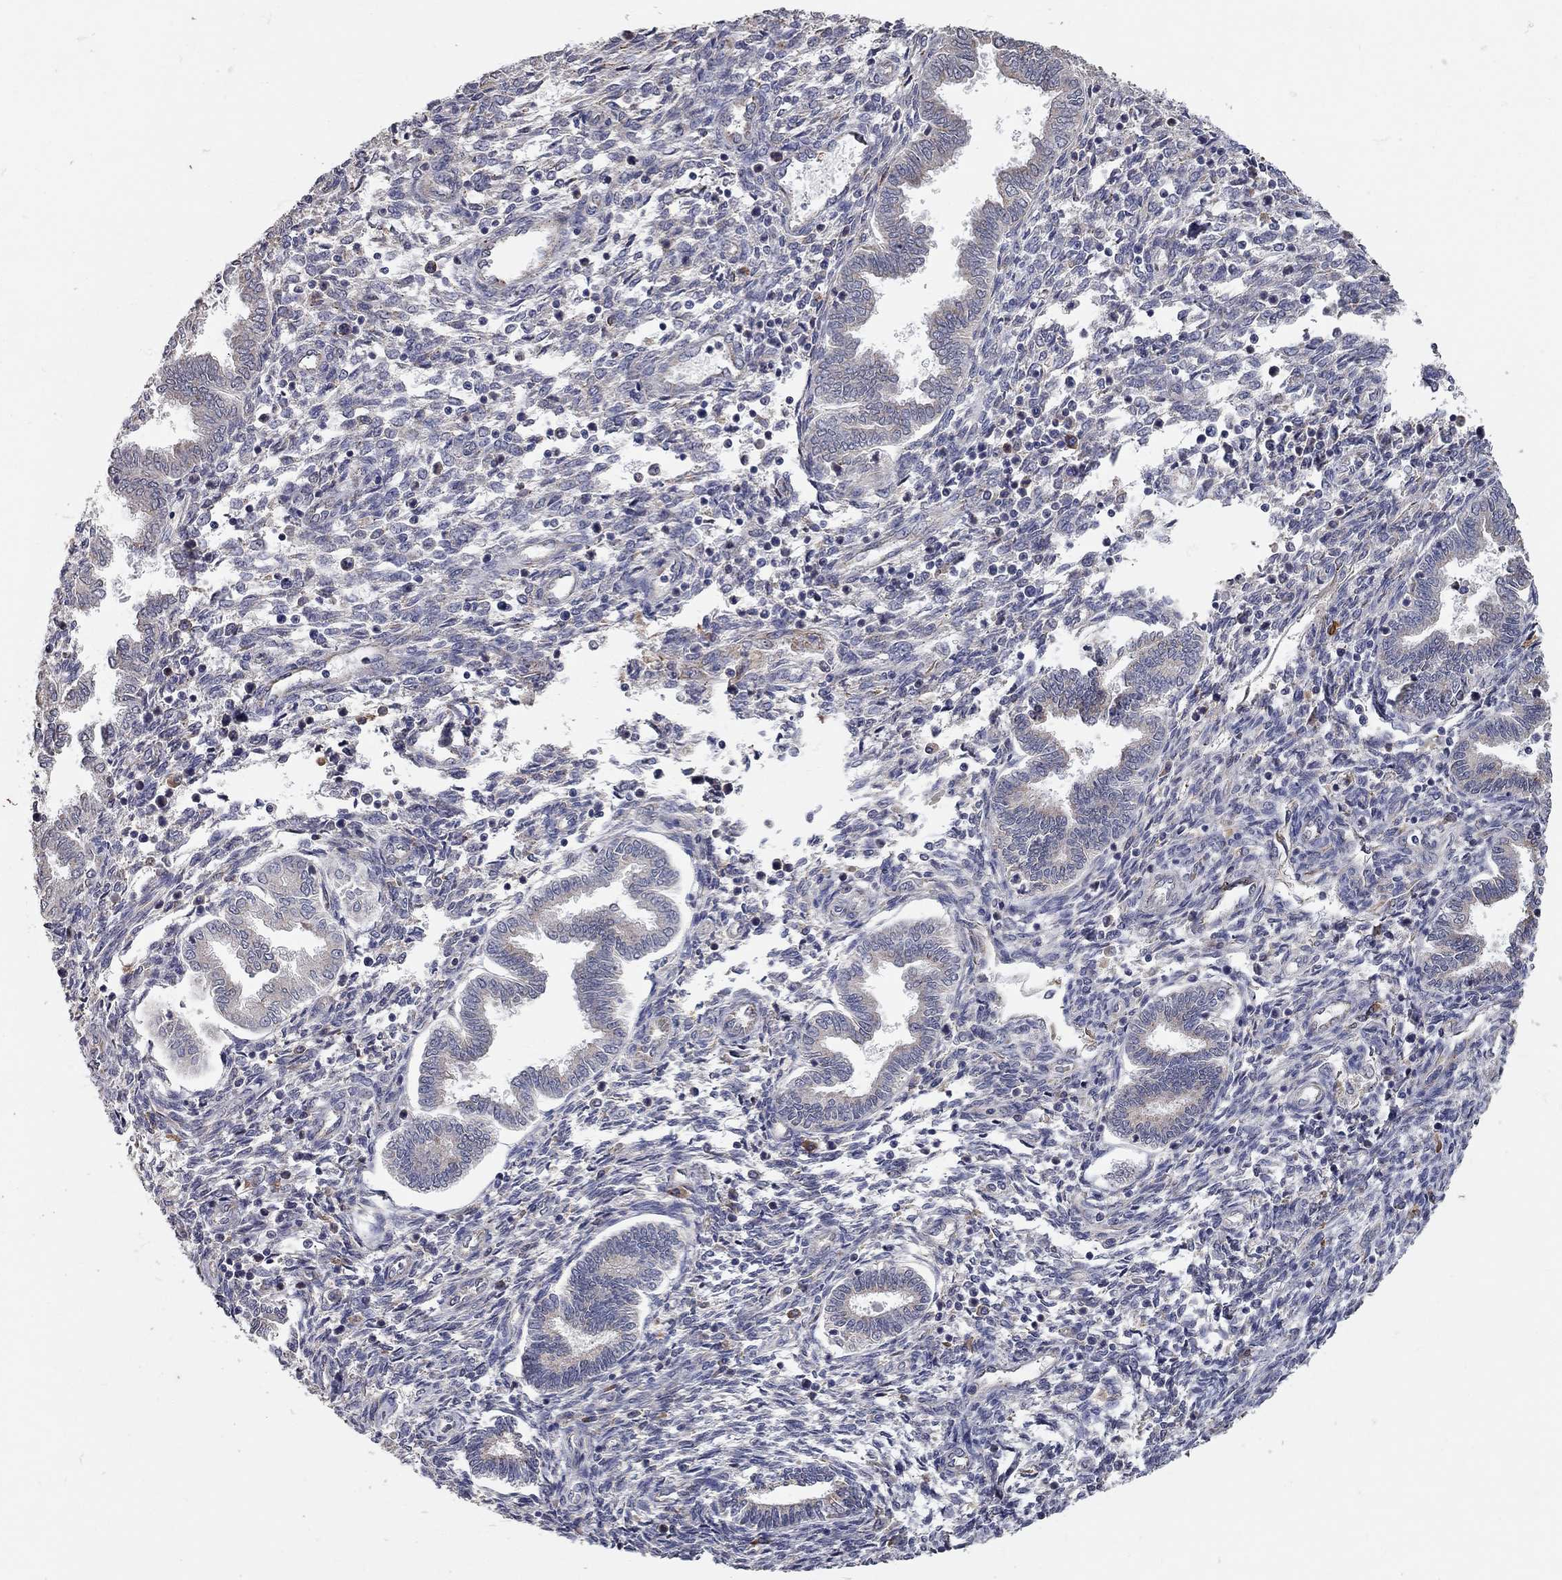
{"staining": {"intensity": "negative", "quantity": "none", "location": "none"}, "tissue": "endometrium", "cell_type": "Cells in endometrial stroma", "image_type": "normal", "snomed": [{"axis": "morphology", "description": "Normal tissue, NOS"}, {"axis": "topography", "description": "Endometrium"}], "caption": "Immunohistochemistry (IHC) micrograph of unremarkable endometrium stained for a protein (brown), which demonstrates no expression in cells in endometrial stroma. (Brightfield microscopy of DAB IHC at high magnification).", "gene": "XAGE2", "patient": {"sex": "female", "age": 42}}